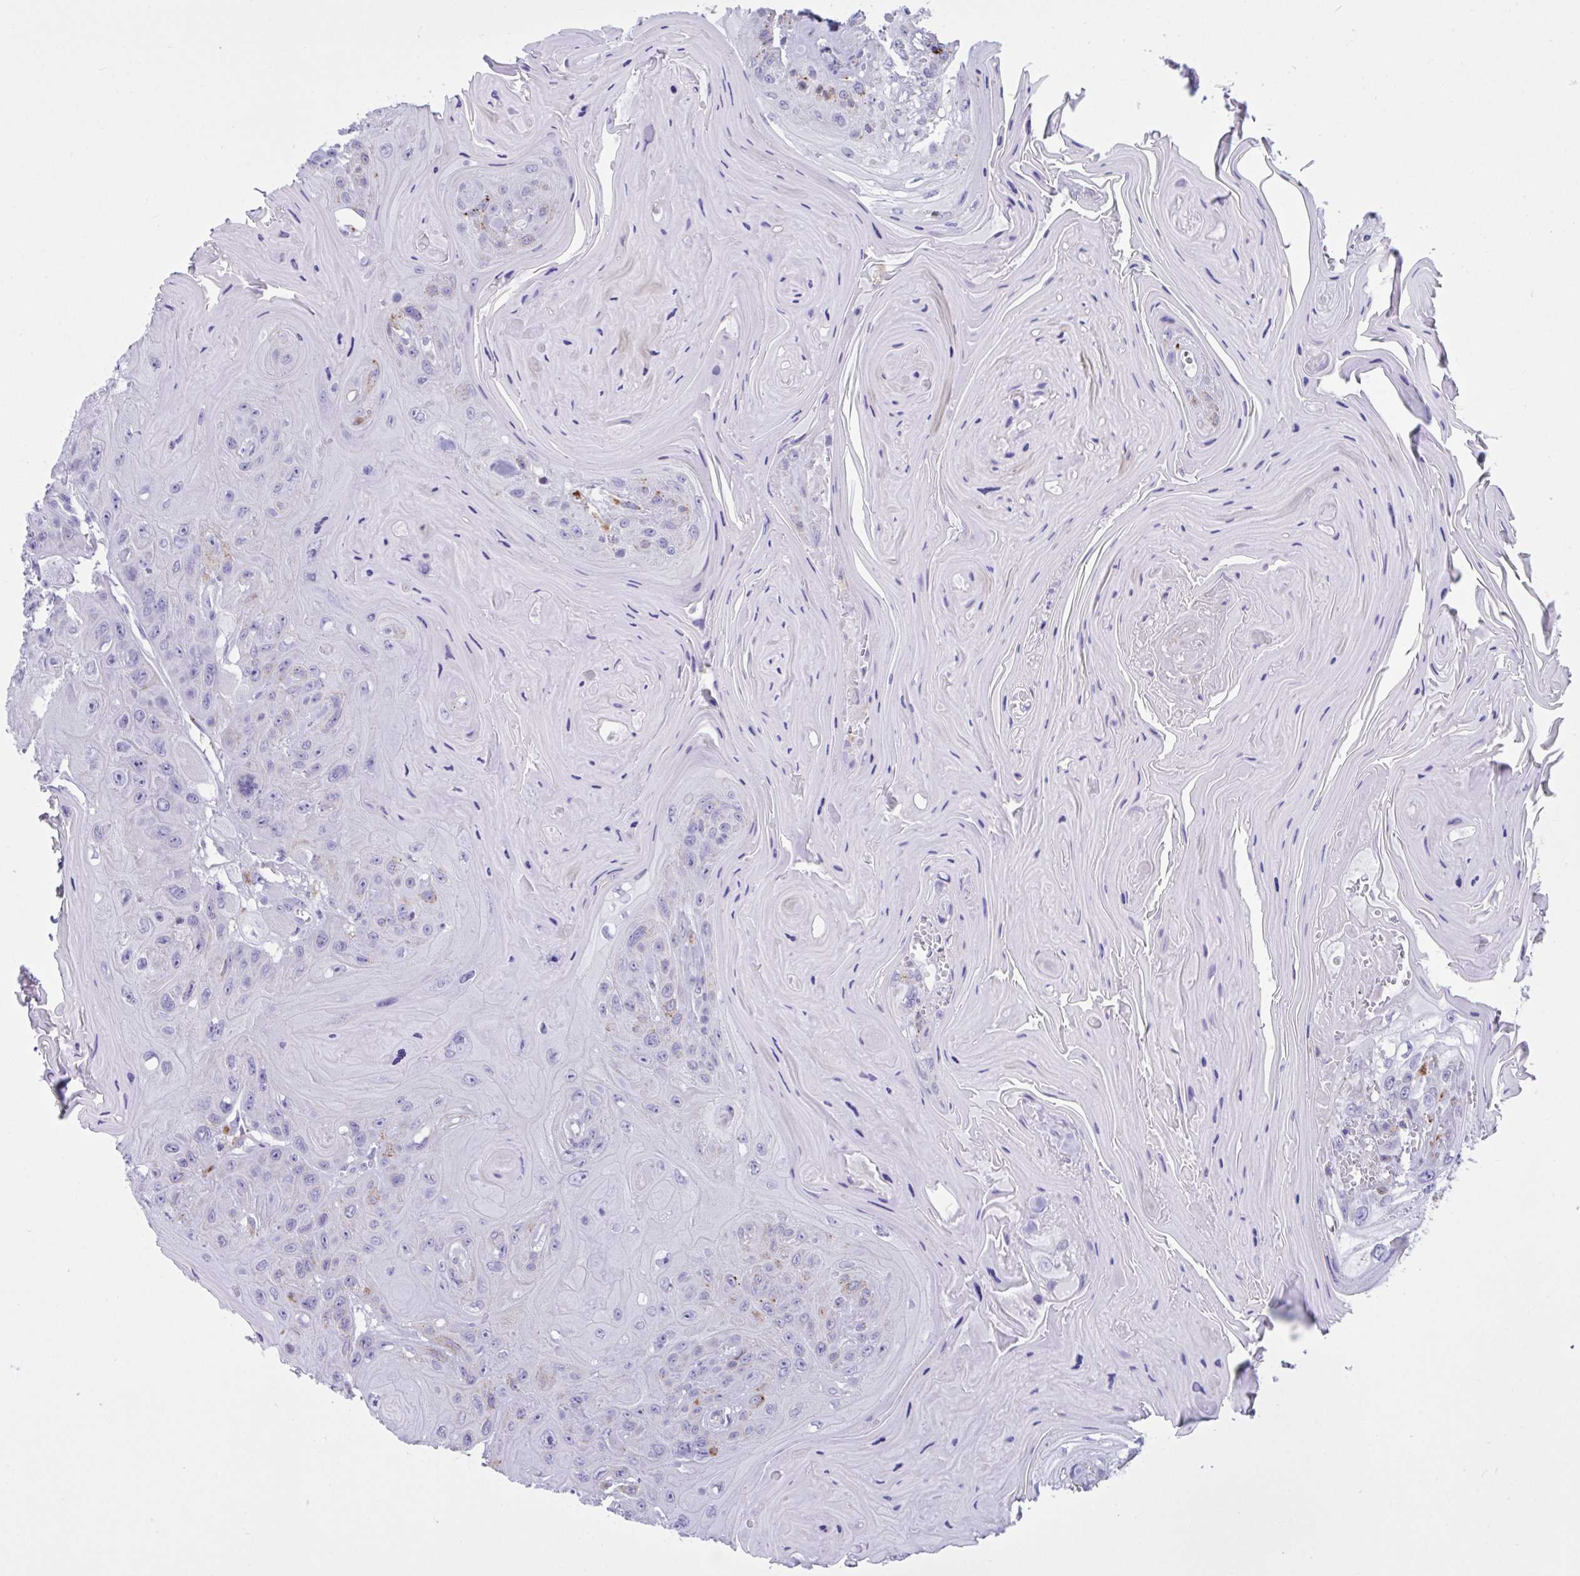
{"staining": {"intensity": "negative", "quantity": "none", "location": "none"}, "tissue": "head and neck cancer", "cell_type": "Tumor cells", "image_type": "cancer", "snomed": [{"axis": "morphology", "description": "Squamous cell carcinoma, NOS"}, {"axis": "topography", "description": "Head-Neck"}], "caption": "Tumor cells are negative for protein expression in human head and neck cancer.", "gene": "RPL22L1", "patient": {"sex": "female", "age": 59}}